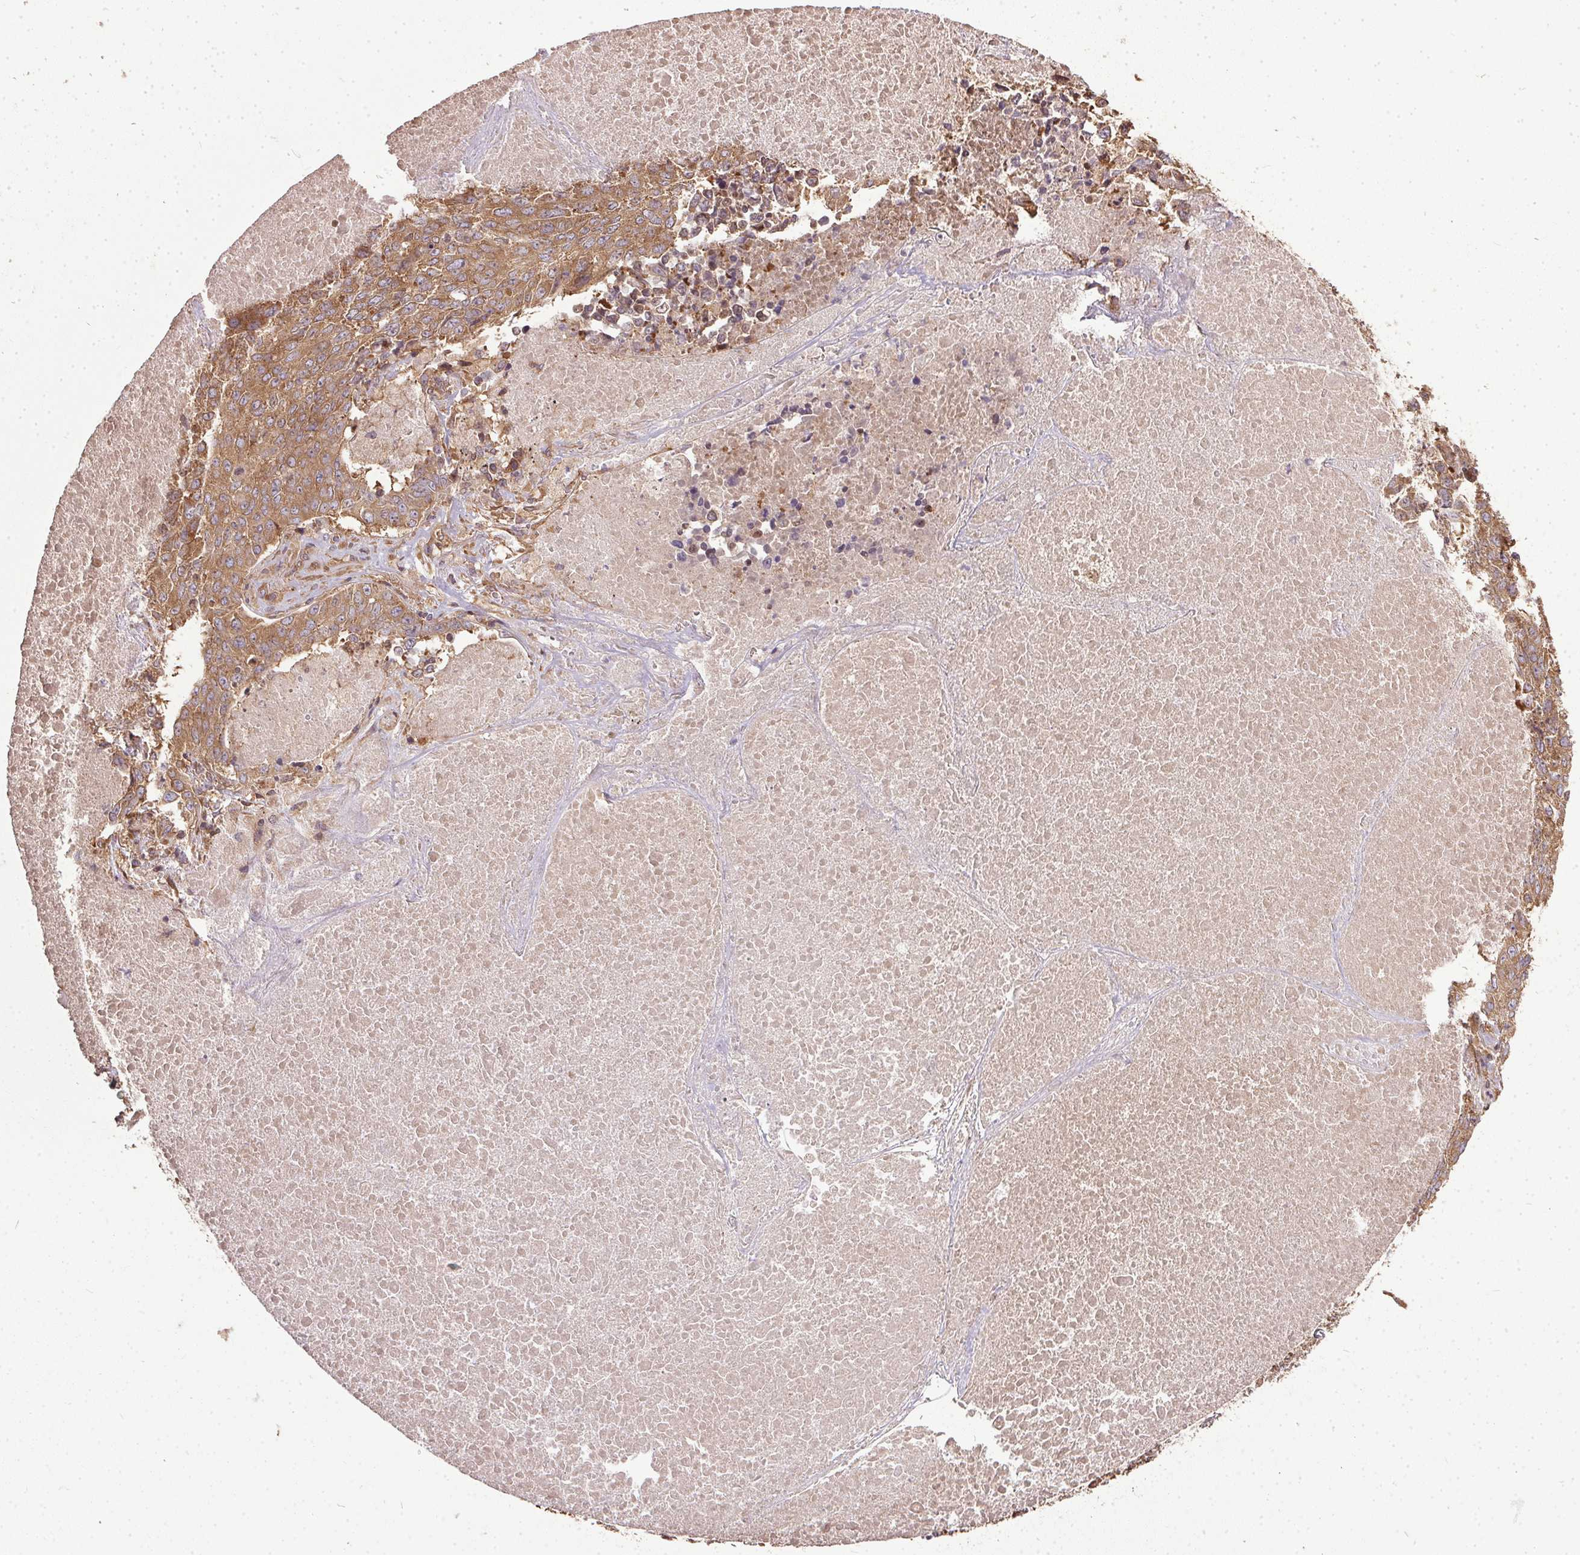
{"staining": {"intensity": "moderate", "quantity": ">75%", "location": "cytoplasmic/membranous"}, "tissue": "lung cancer", "cell_type": "Tumor cells", "image_type": "cancer", "snomed": [{"axis": "morphology", "description": "Normal tissue, NOS"}, {"axis": "morphology", "description": "Squamous cell carcinoma, NOS"}, {"axis": "topography", "description": "Bronchus"}, {"axis": "topography", "description": "Lung"}], "caption": "Protein staining of lung cancer (squamous cell carcinoma) tissue exhibits moderate cytoplasmic/membranous expression in about >75% of tumor cells.", "gene": "EIF2S1", "patient": {"sex": "male", "age": 64}}